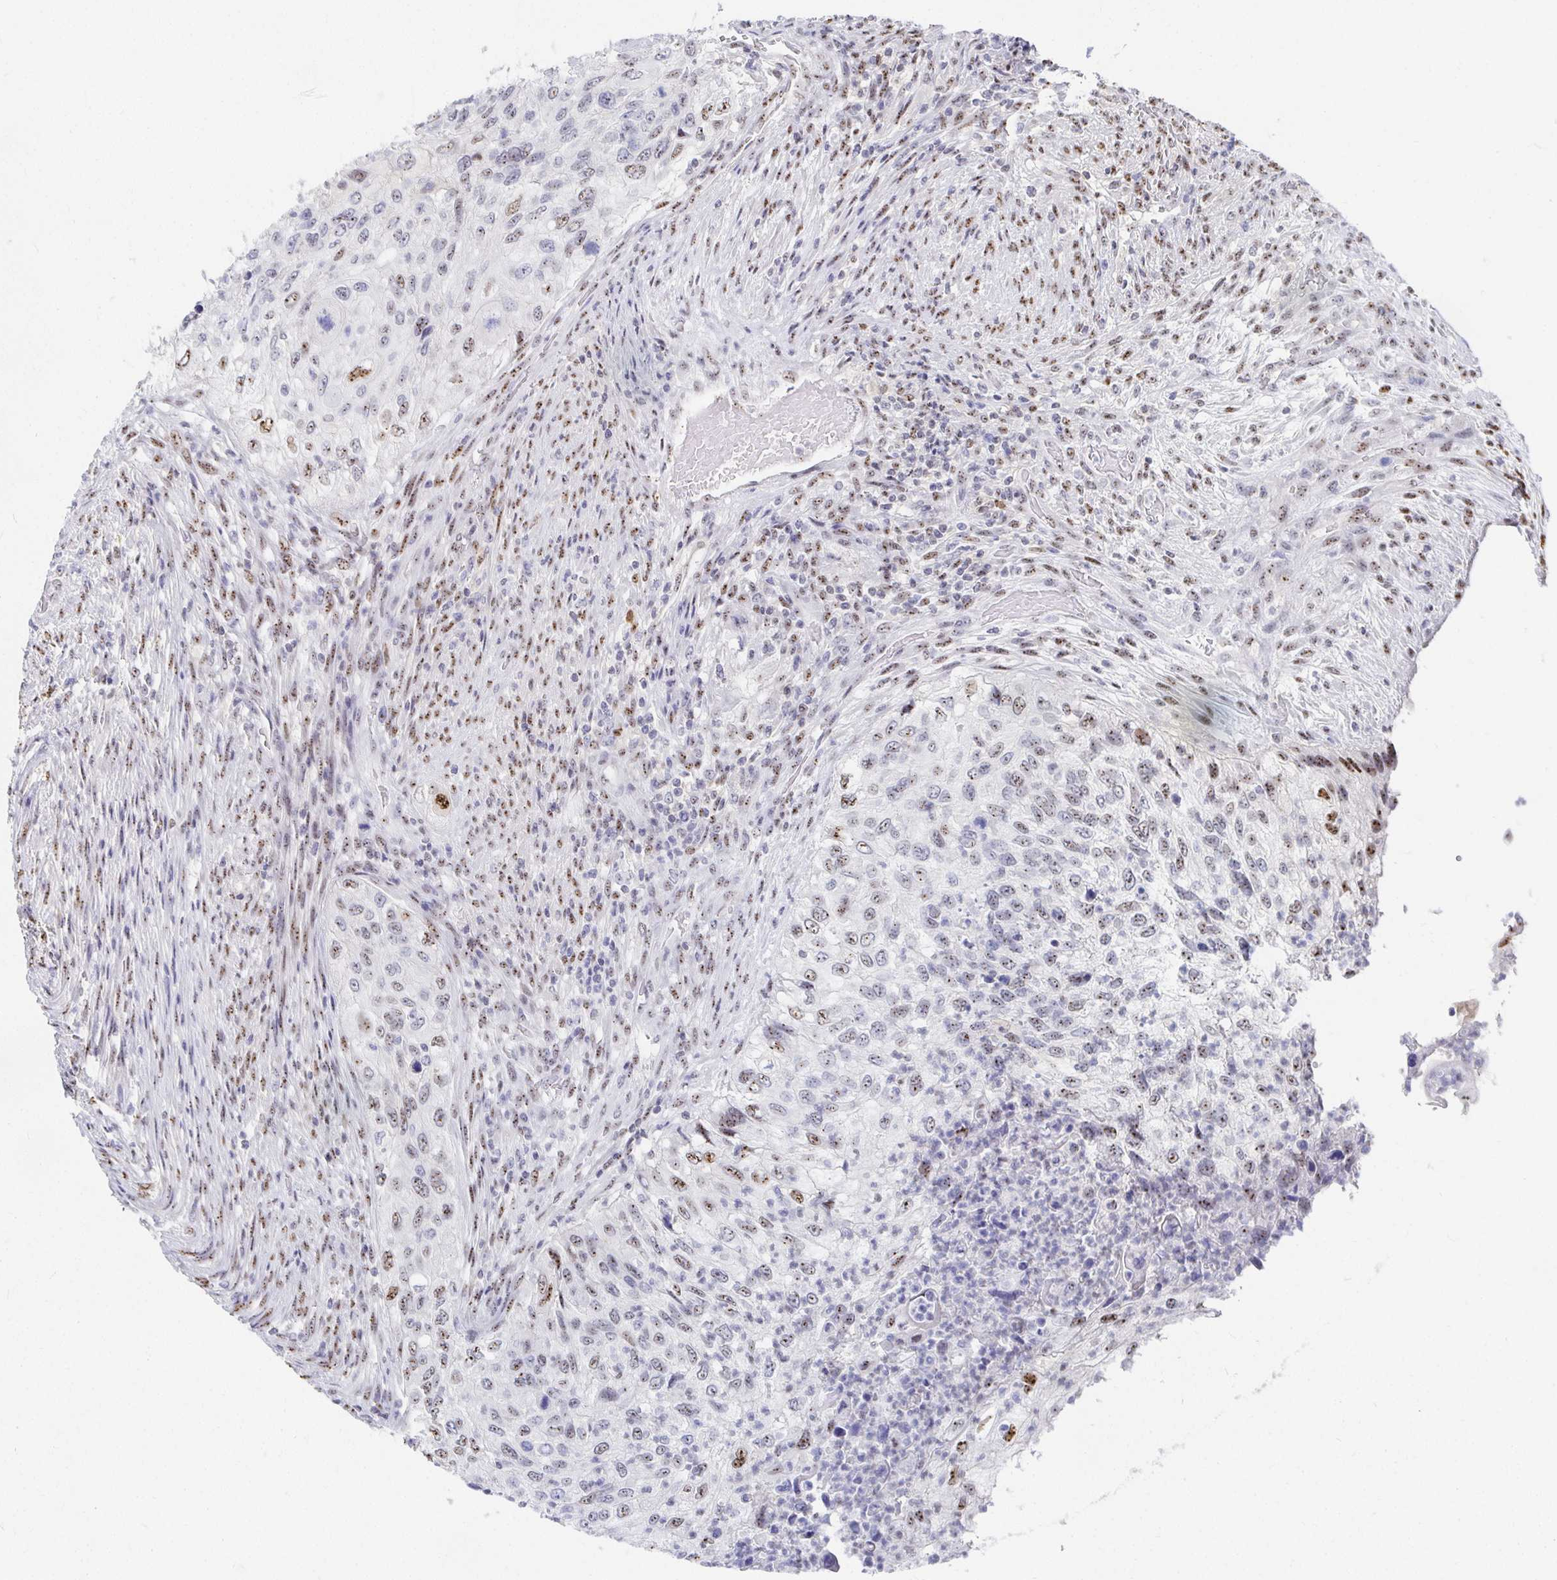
{"staining": {"intensity": "moderate", "quantity": "25%-75%", "location": "nuclear"}, "tissue": "urothelial cancer", "cell_type": "Tumor cells", "image_type": "cancer", "snomed": [{"axis": "morphology", "description": "Urothelial carcinoma, High grade"}, {"axis": "topography", "description": "Urinary bladder"}], "caption": "IHC image of neoplastic tissue: high-grade urothelial carcinoma stained using immunohistochemistry (IHC) reveals medium levels of moderate protein expression localized specifically in the nuclear of tumor cells, appearing as a nuclear brown color.", "gene": "CLIC3", "patient": {"sex": "female", "age": 60}}